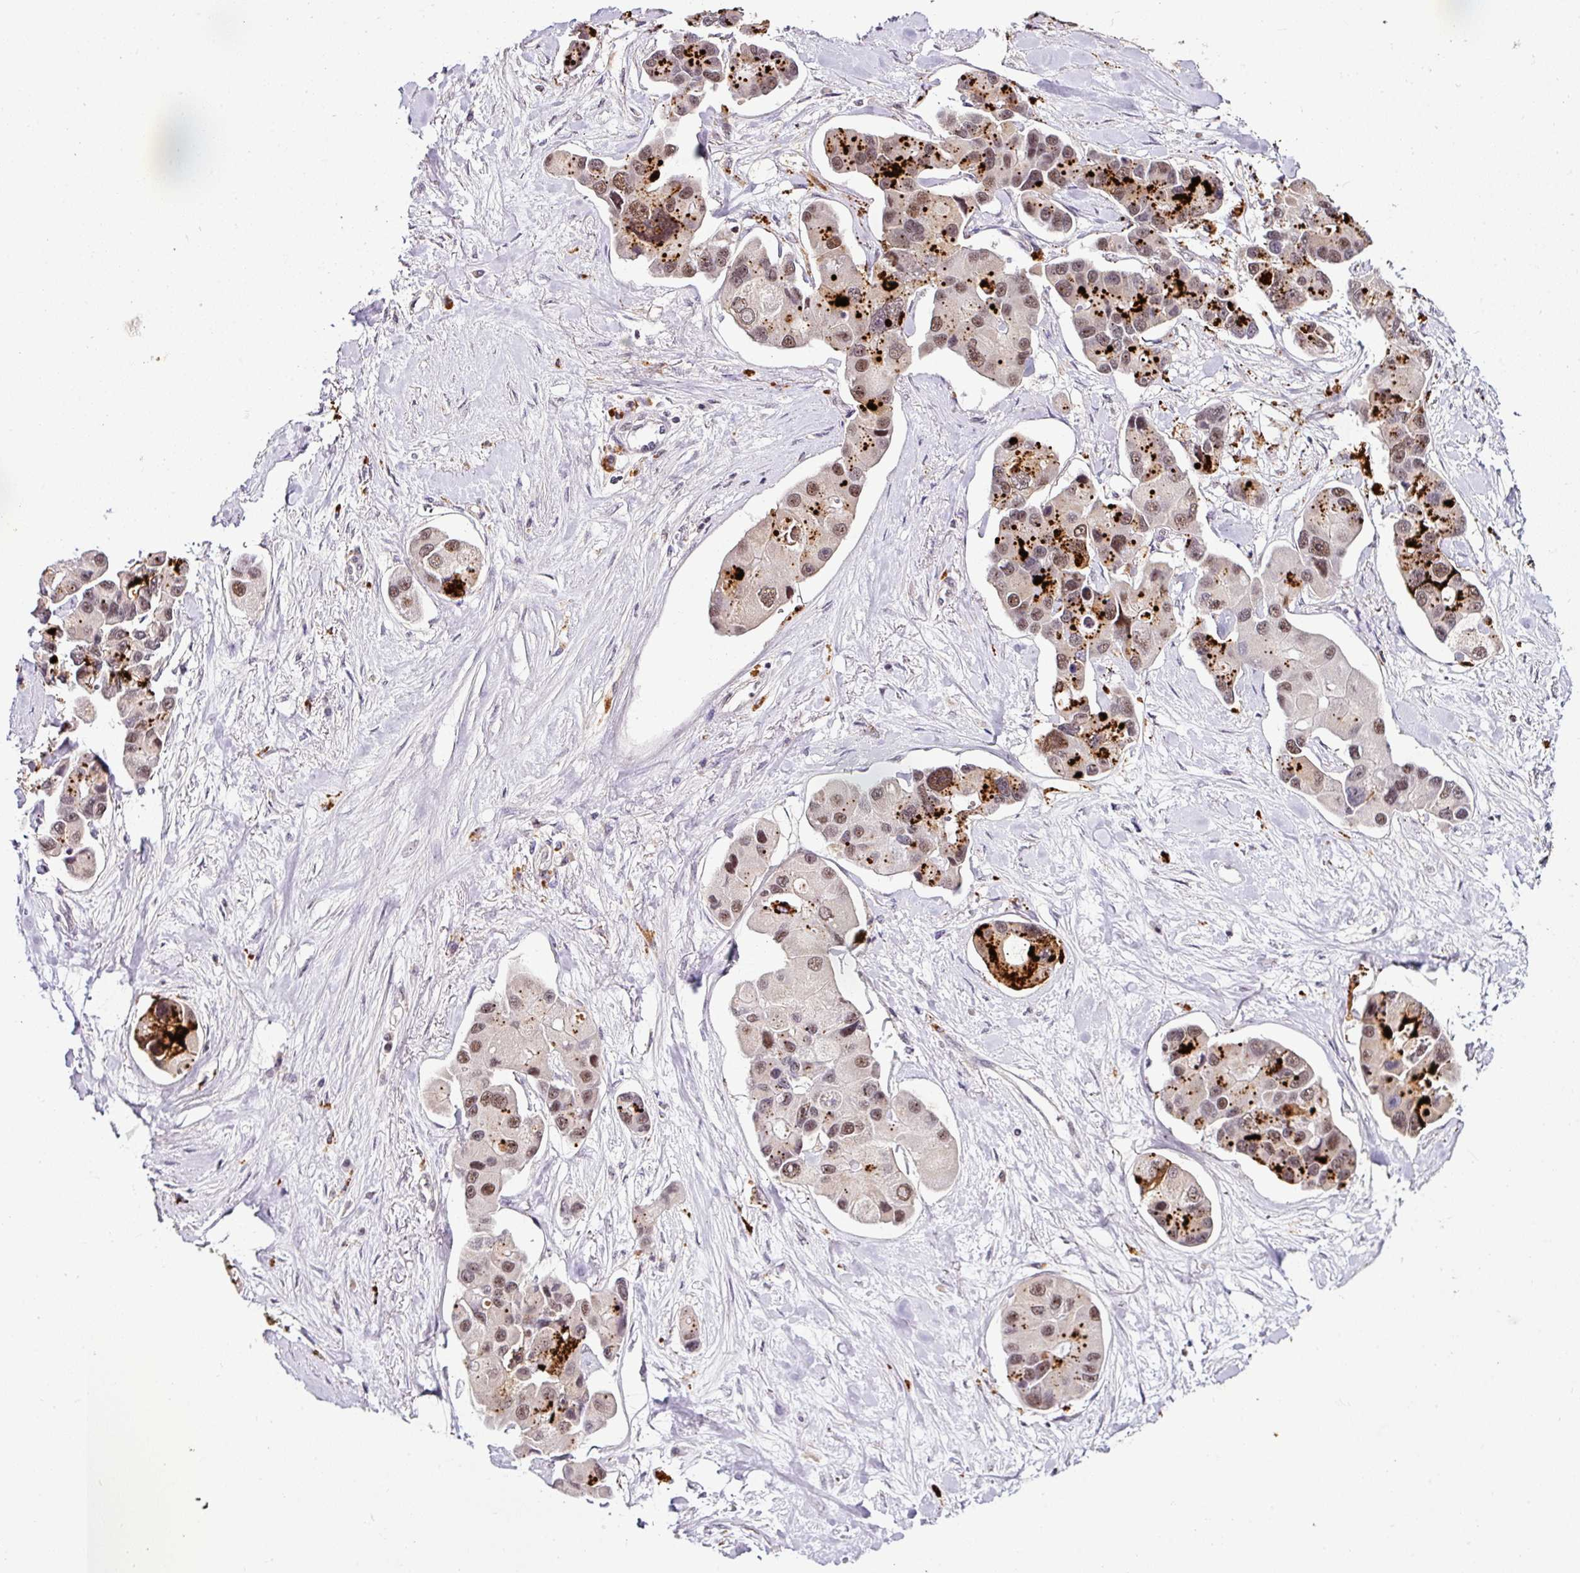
{"staining": {"intensity": "strong", "quantity": "25%-75%", "location": "cytoplasmic/membranous,nuclear"}, "tissue": "lung cancer", "cell_type": "Tumor cells", "image_type": "cancer", "snomed": [{"axis": "morphology", "description": "Adenocarcinoma, NOS"}, {"axis": "topography", "description": "Lung"}], "caption": "There is high levels of strong cytoplasmic/membranous and nuclear expression in tumor cells of lung cancer, as demonstrated by immunohistochemical staining (brown color).", "gene": "NAPSA", "patient": {"sex": "female", "age": 54}}